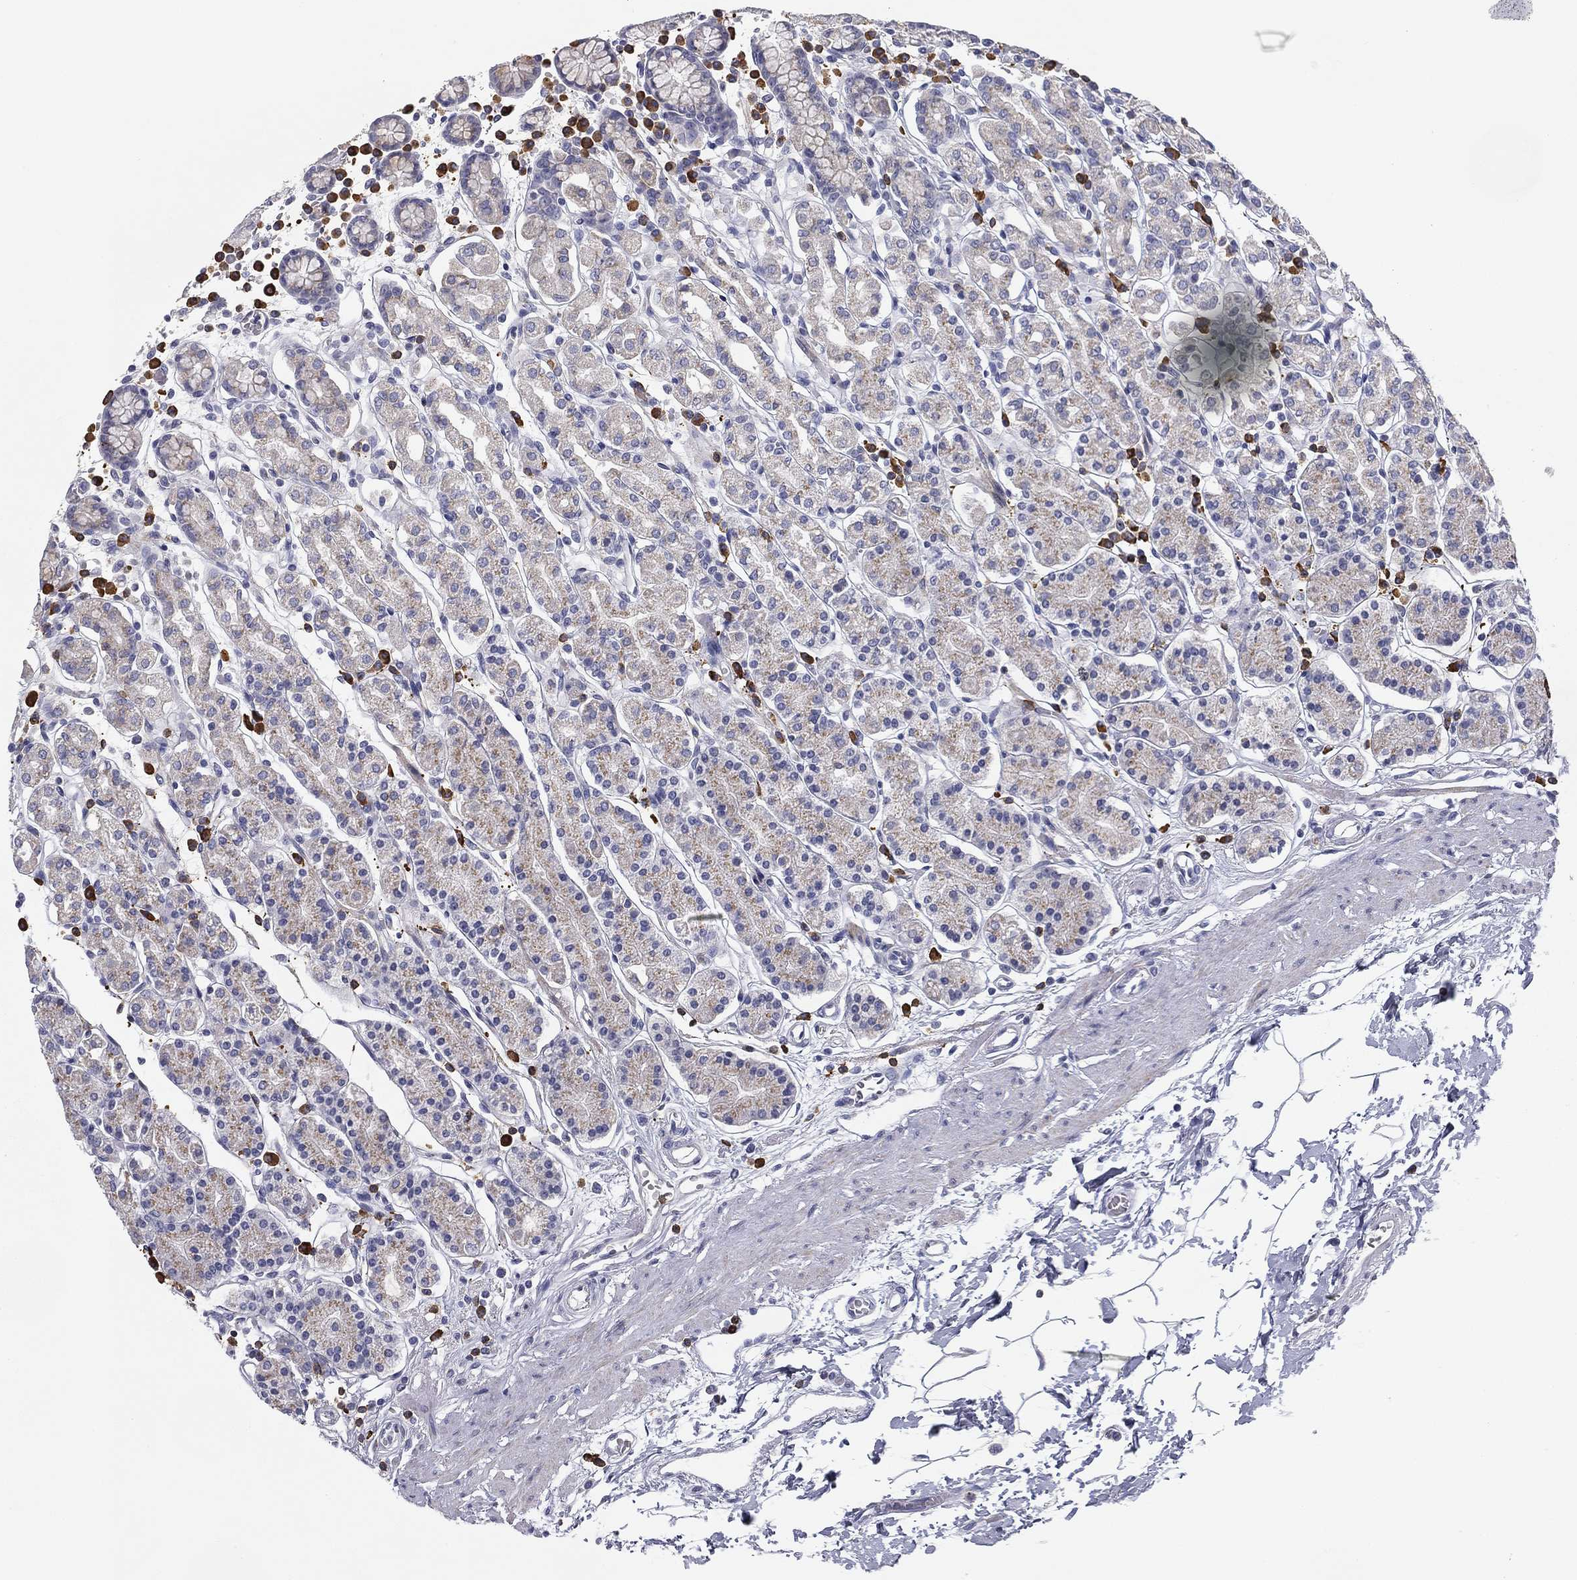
{"staining": {"intensity": "weak", "quantity": "<25%", "location": "cytoplasmic/membranous"}, "tissue": "stomach", "cell_type": "Glandular cells", "image_type": "normal", "snomed": [{"axis": "morphology", "description": "Normal tissue, NOS"}, {"axis": "topography", "description": "Stomach, upper"}, {"axis": "topography", "description": "Stomach"}], "caption": "Glandular cells show no significant protein positivity in benign stomach. (DAB (3,3'-diaminobenzidine) immunohistochemistry with hematoxylin counter stain).", "gene": "TRAT1", "patient": {"sex": "male", "age": 62}}